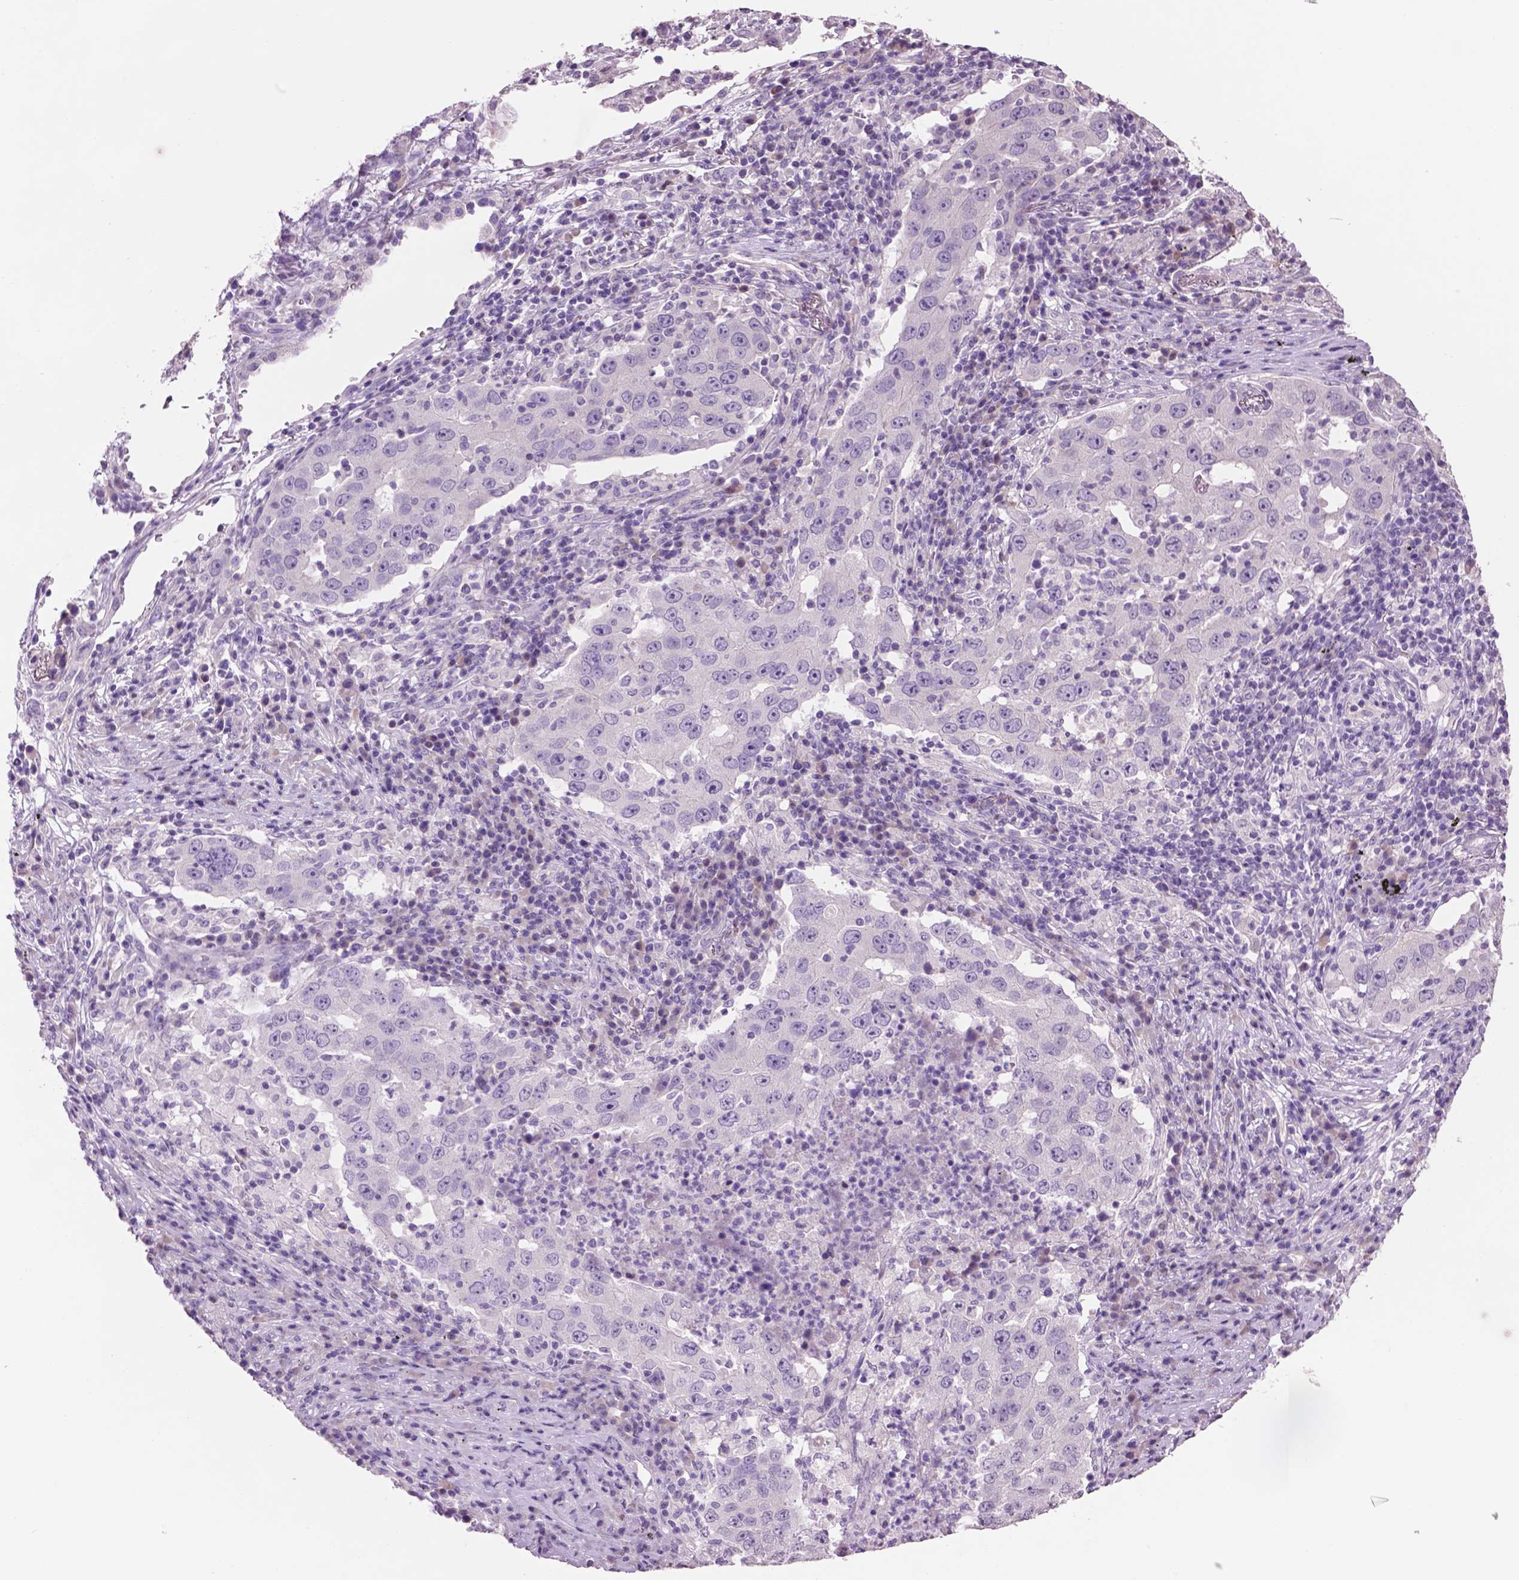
{"staining": {"intensity": "negative", "quantity": "none", "location": "none"}, "tissue": "lung cancer", "cell_type": "Tumor cells", "image_type": "cancer", "snomed": [{"axis": "morphology", "description": "Adenocarcinoma, NOS"}, {"axis": "topography", "description": "Lung"}], "caption": "The image shows no staining of tumor cells in lung cancer (adenocarcinoma).", "gene": "CRYBA4", "patient": {"sex": "male", "age": 73}}